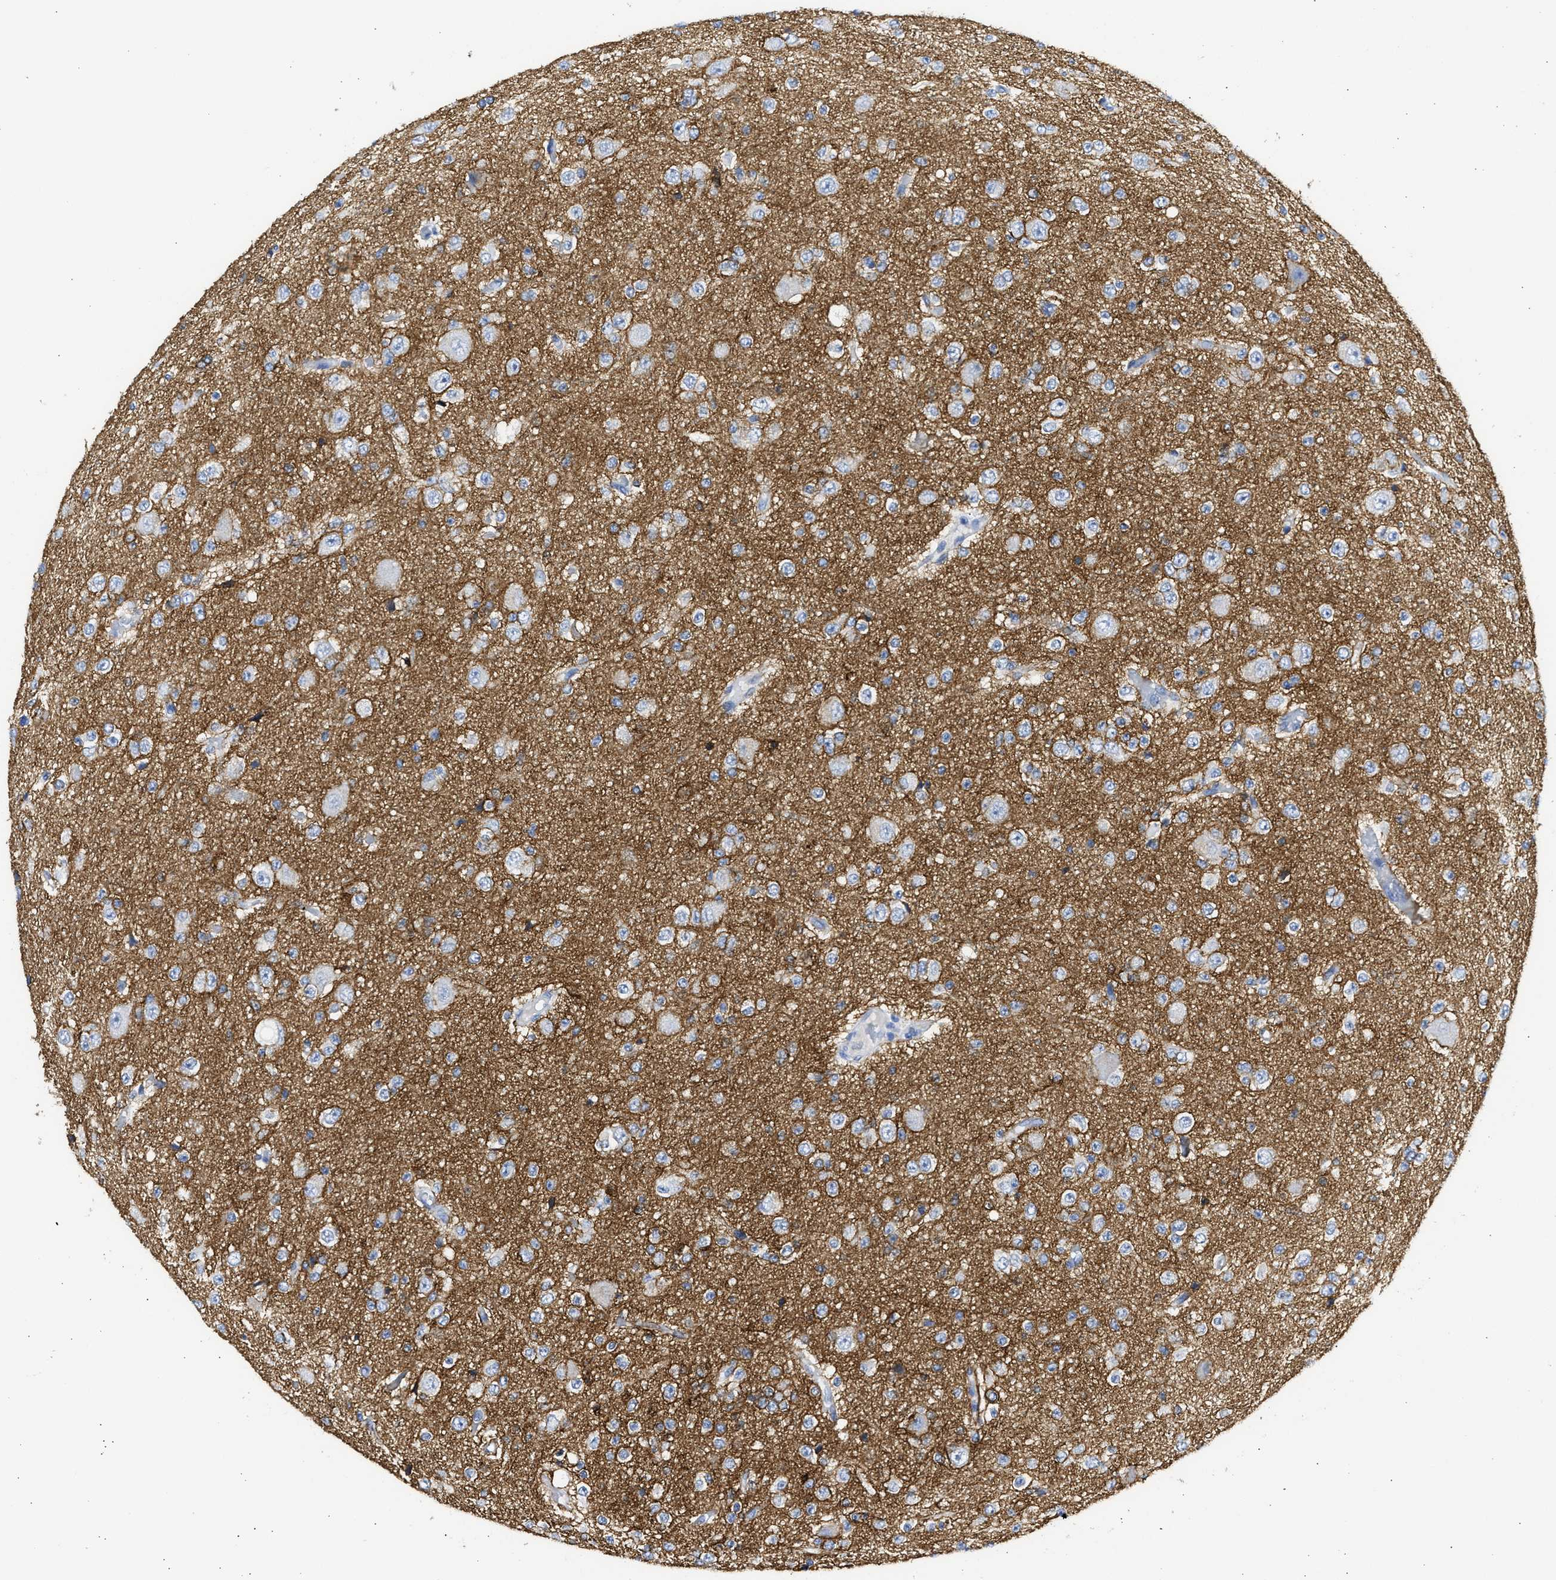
{"staining": {"intensity": "moderate", "quantity": "25%-75%", "location": "cytoplasmic/membranous"}, "tissue": "glioma", "cell_type": "Tumor cells", "image_type": "cancer", "snomed": [{"axis": "morphology", "description": "Glioma, malignant, High grade"}, {"axis": "topography", "description": "pancreas cauda"}], "caption": "A high-resolution photomicrograph shows immunohistochemistry staining of glioma, which reveals moderate cytoplasmic/membranous positivity in approximately 25%-75% of tumor cells.", "gene": "NCAM1", "patient": {"sex": "male", "age": 60}}